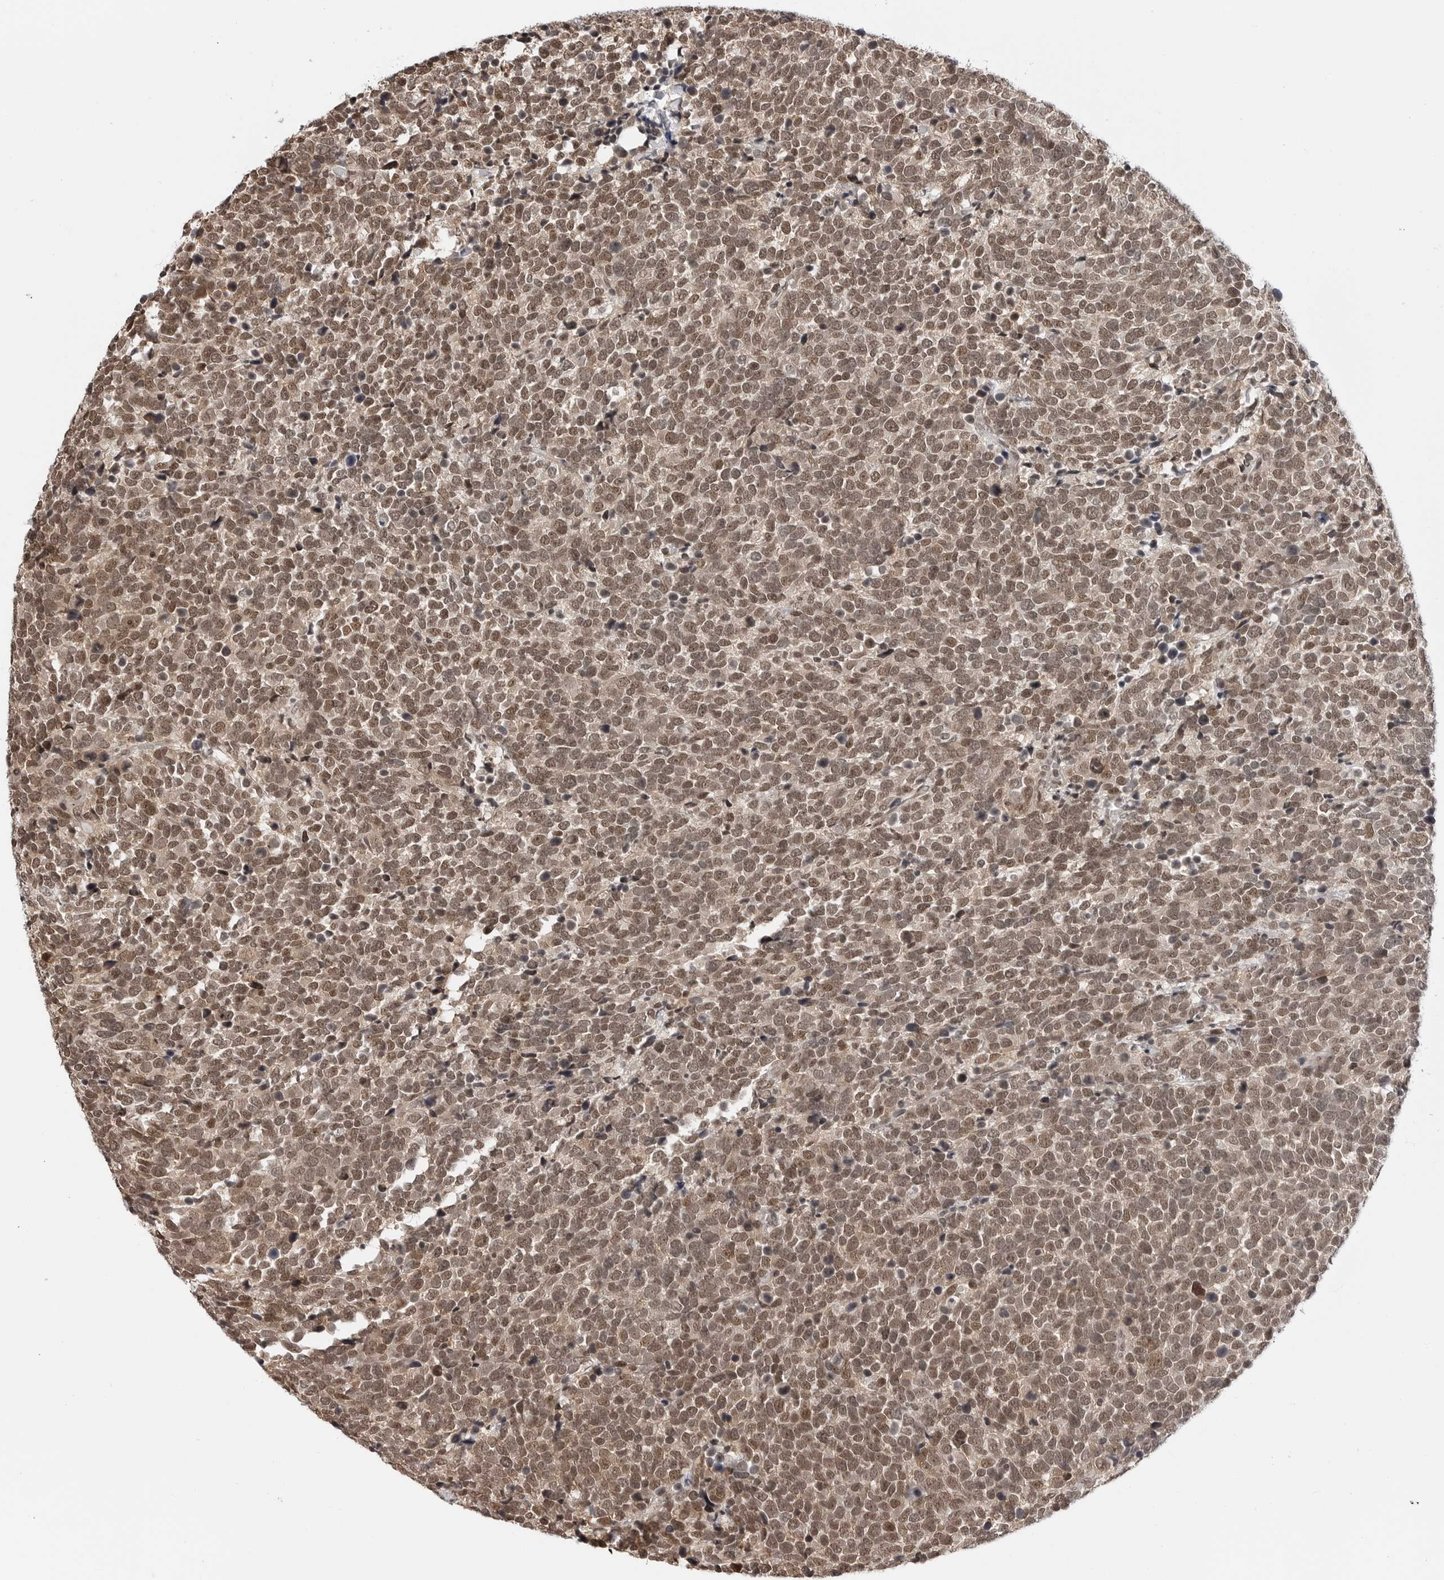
{"staining": {"intensity": "moderate", "quantity": ">75%", "location": "nuclear"}, "tissue": "urothelial cancer", "cell_type": "Tumor cells", "image_type": "cancer", "snomed": [{"axis": "morphology", "description": "Urothelial carcinoma, High grade"}, {"axis": "topography", "description": "Urinary bladder"}], "caption": "This is a photomicrograph of immunohistochemistry staining of high-grade urothelial carcinoma, which shows moderate expression in the nuclear of tumor cells.", "gene": "C8orf33", "patient": {"sex": "female", "age": 82}}